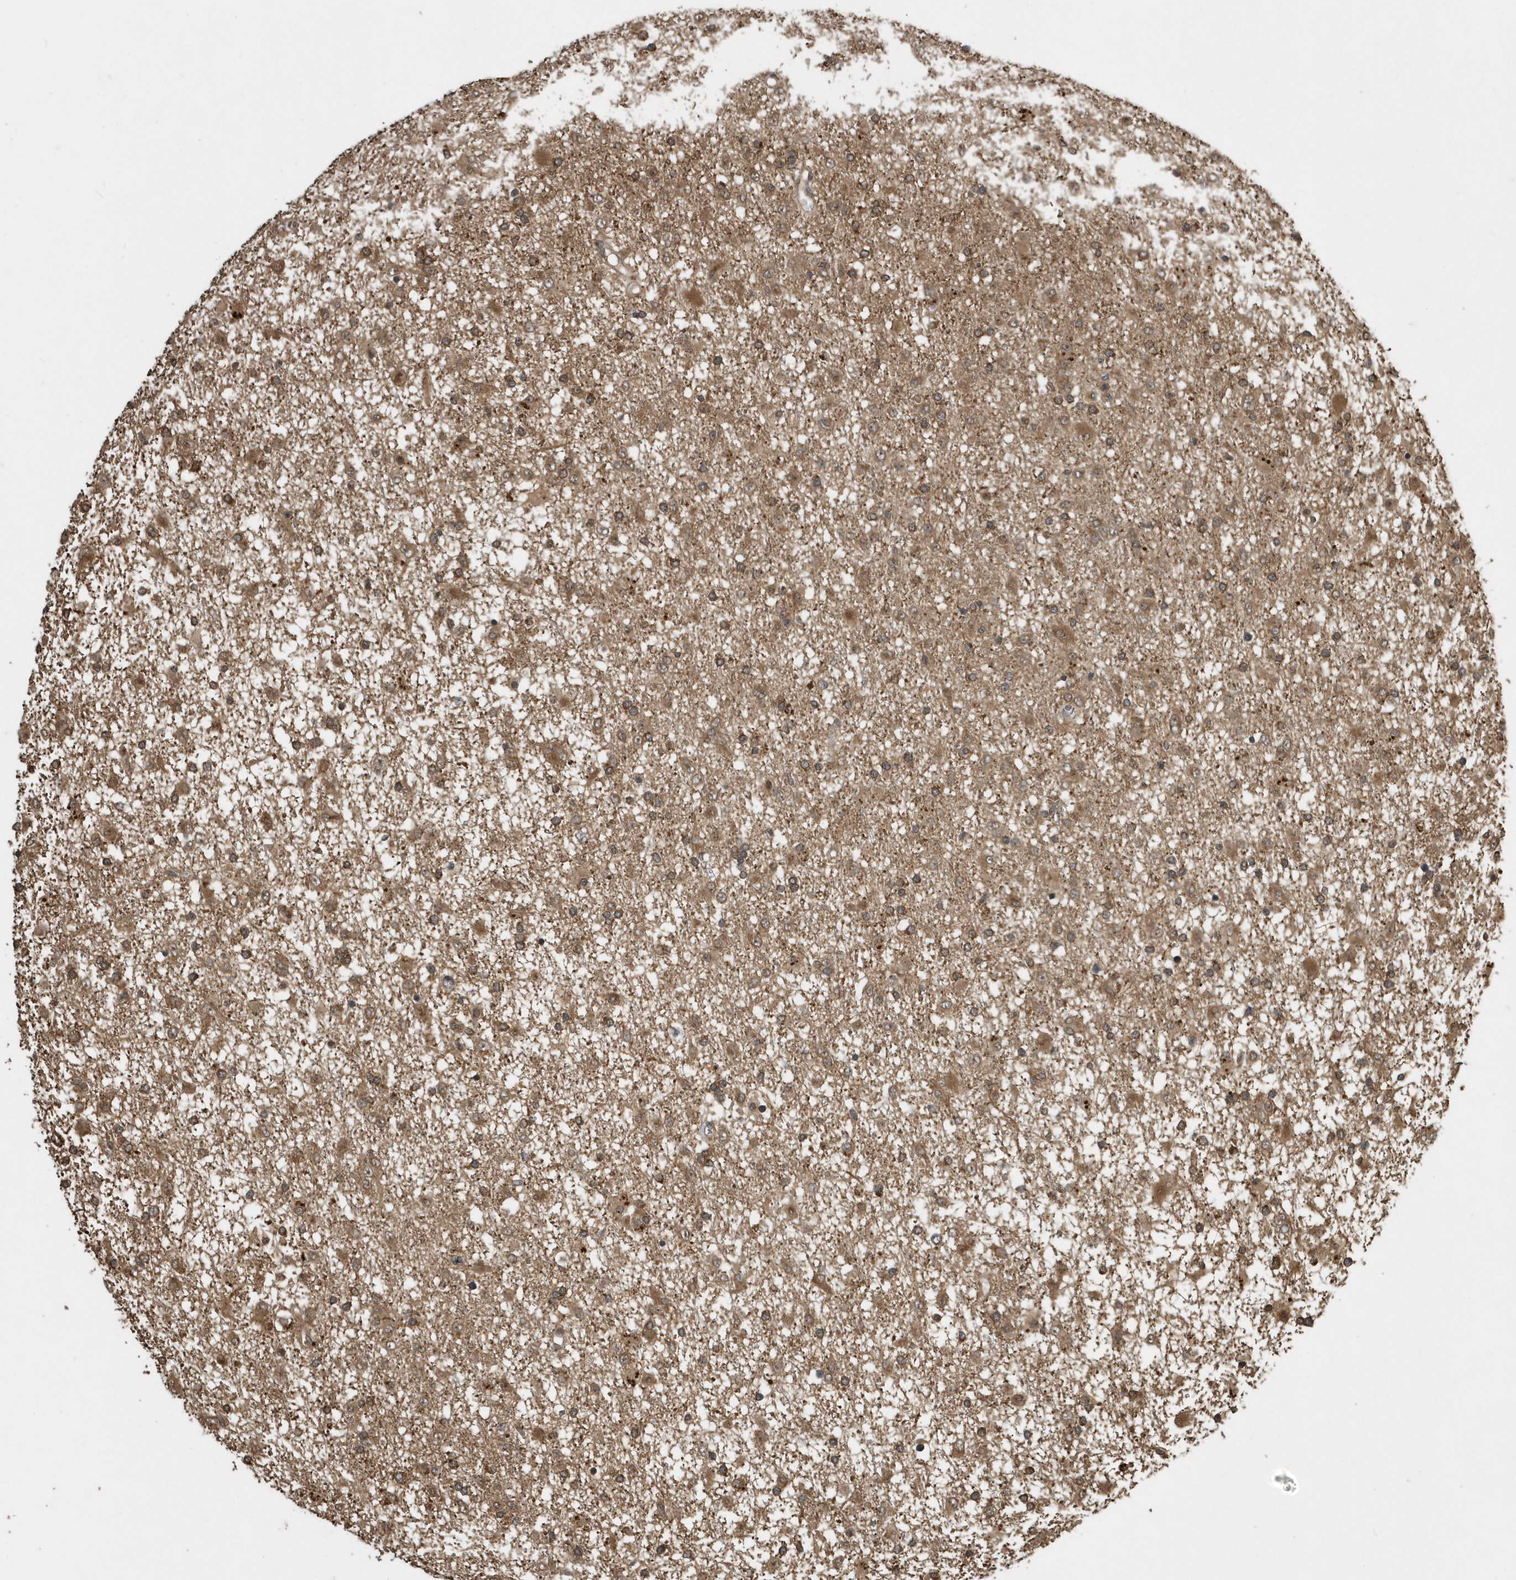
{"staining": {"intensity": "weak", "quantity": "25%-75%", "location": "cytoplasmic/membranous"}, "tissue": "glioma", "cell_type": "Tumor cells", "image_type": "cancer", "snomed": [{"axis": "morphology", "description": "Glioma, malignant, Low grade"}, {"axis": "topography", "description": "Brain"}], "caption": "High-magnification brightfield microscopy of malignant low-grade glioma stained with DAB (3,3'-diaminobenzidine) (brown) and counterstained with hematoxylin (blue). tumor cells exhibit weak cytoplasmic/membranous expression is seen in about25%-75% of cells. Using DAB (brown) and hematoxylin (blue) stains, captured at high magnification using brightfield microscopy.", "gene": "WASHC5", "patient": {"sex": "male", "age": 65}}